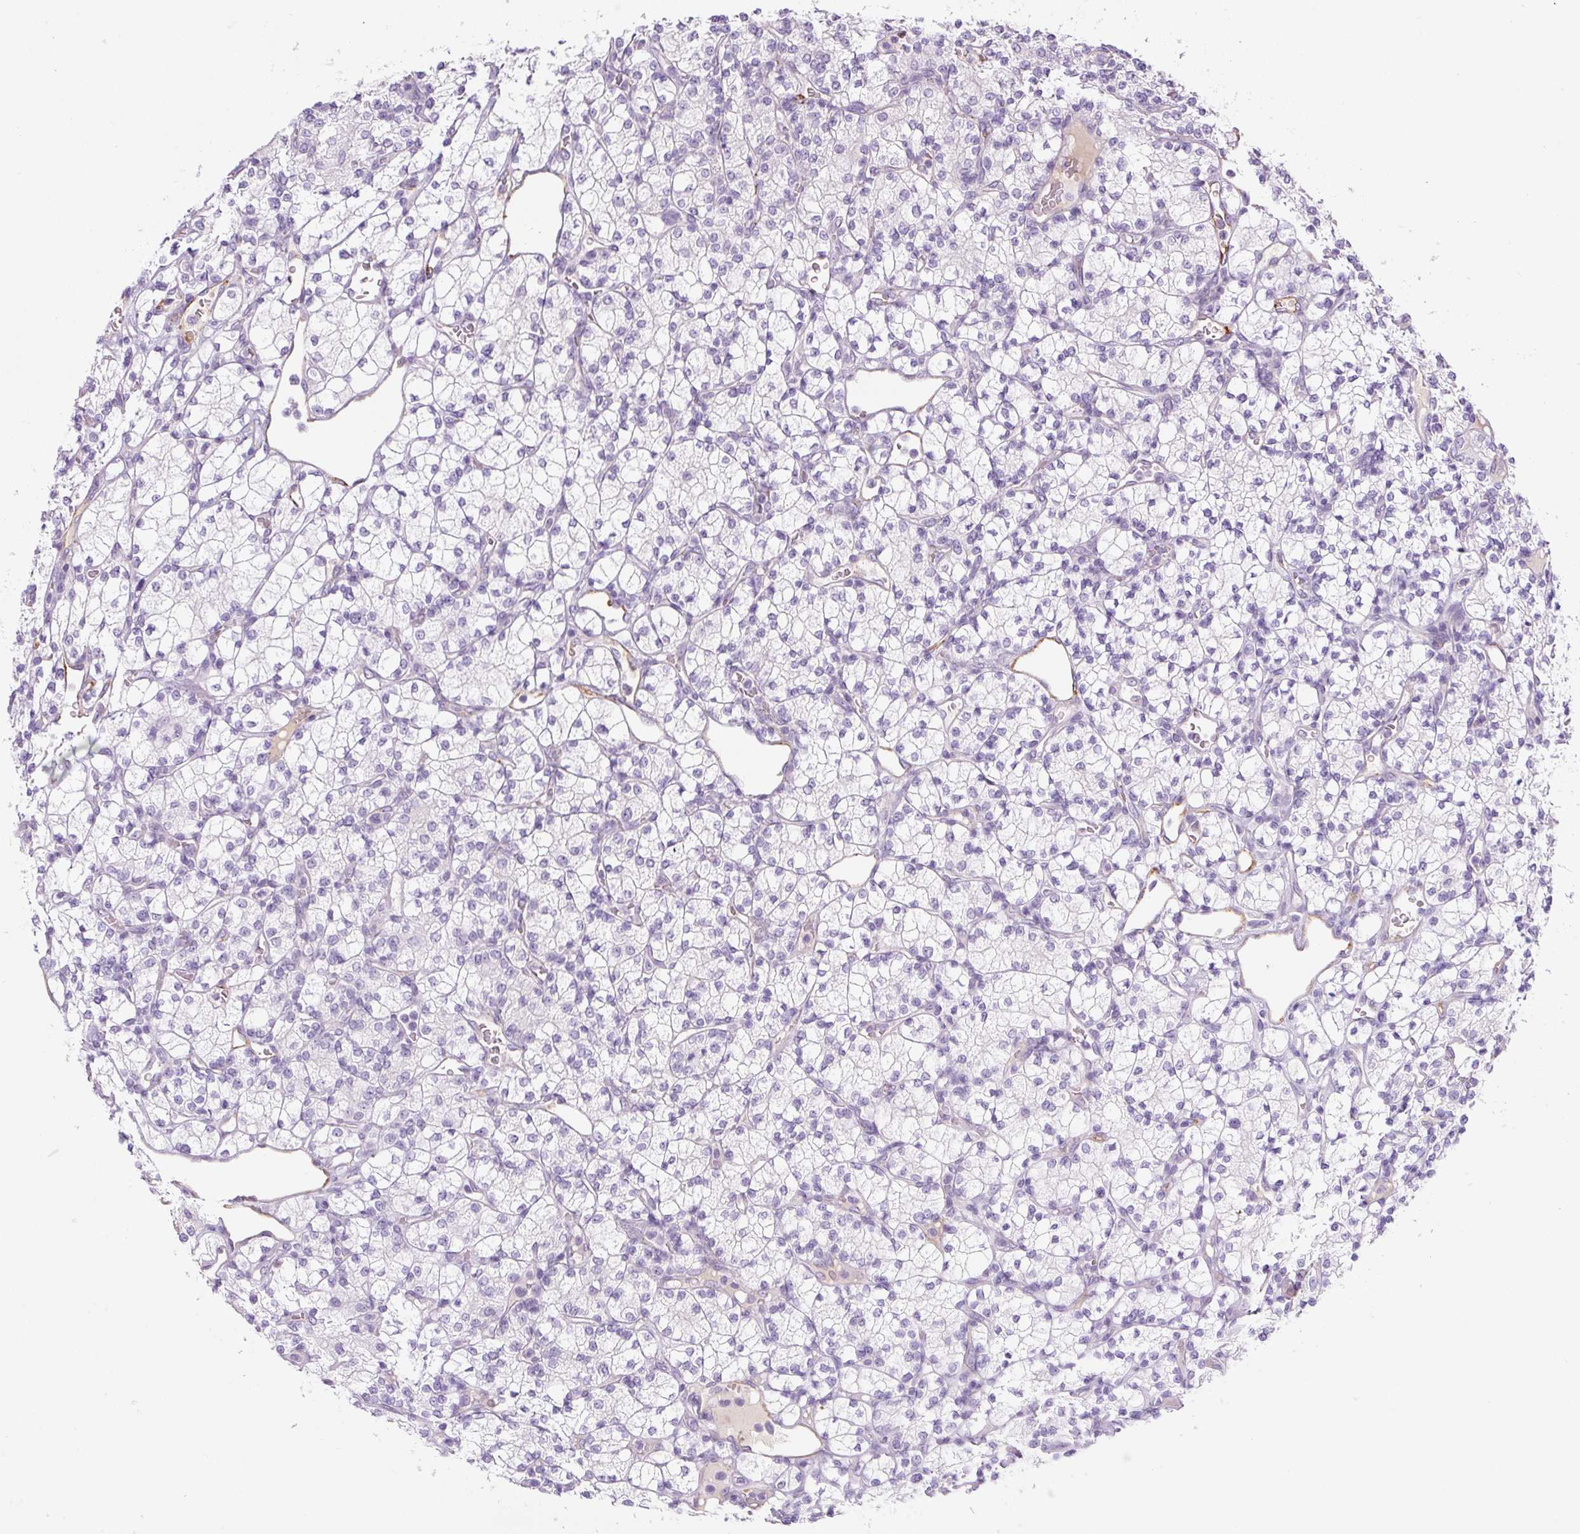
{"staining": {"intensity": "negative", "quantity": "none", "location": "none"}, "tissue": "renal cancer", "cell_type": "Tumor cells", "image_type": "cancer", "snomed": [{"axis": "morphology", "description": "Adenocarcinoma, NOS"}, {"axis": "topography", "description": "Kidney"}], "caption": "Histopathology image shows no significant protein positivity in tumor cells of renal cancer.", "gene": "RSPO4", "patient": {"sex": "male", "age": 77}}